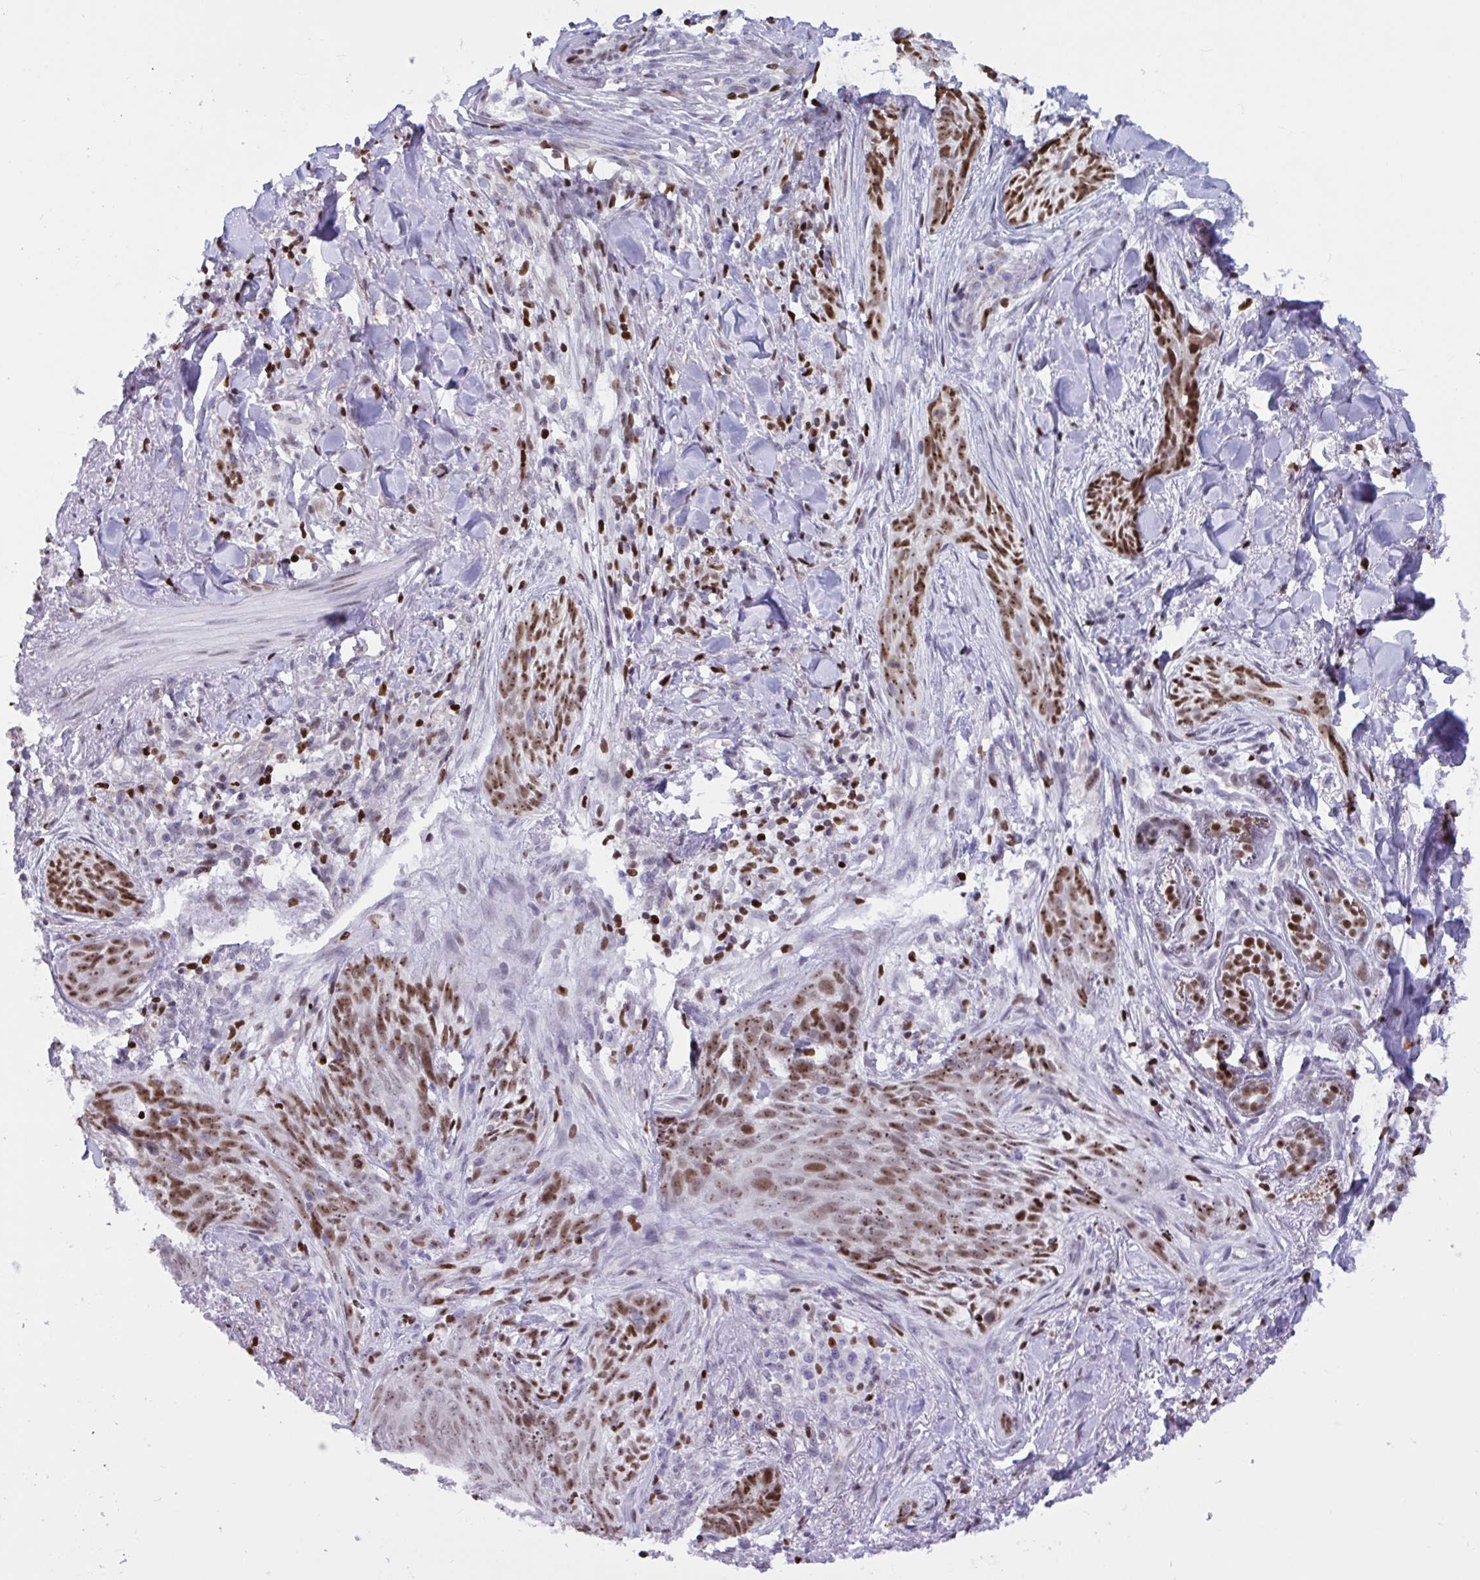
{"staining": {"intensity": "moderate", "quantity": "25%-75%", "location": "nuclear"}, "tissue": "skin cancer", "cell_type": "Tumor cells", "image_type": "cancer", "snomed": [{"axis": "morphology", "description": "Basal cell carcinoma"}, {"axis": "topography", "description": "Skin"}], "caption": "Basal cell carcinoma (skin) stained with IHC exhibits moderate nuclear positivity in approximately 25%-75% of tumor cells.", "gene": "HMGB2", "patient": {"sex": "female", "age": 93}}